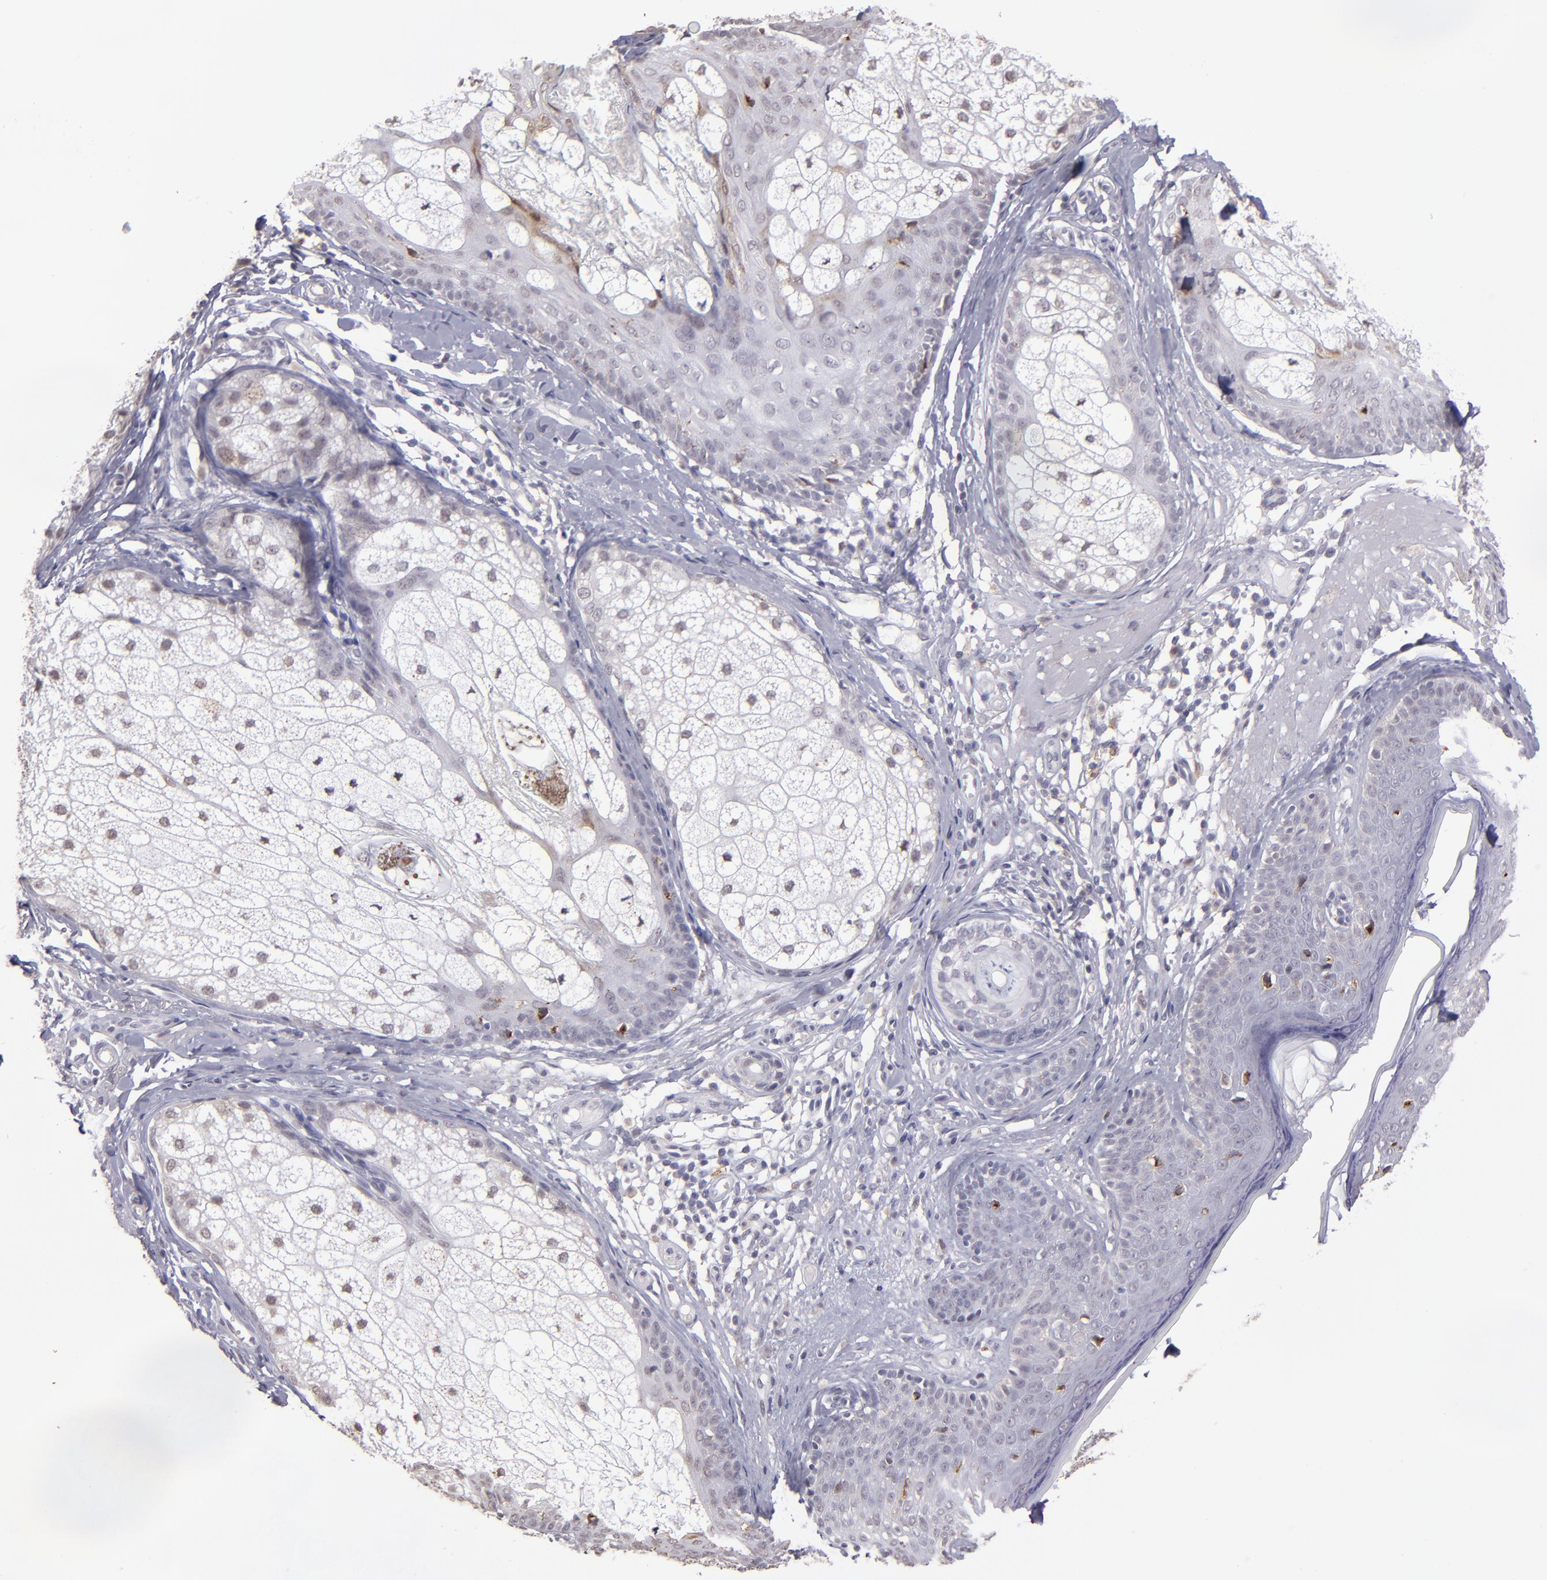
{"staining": {"intensity": "negative", "quantity": "none", "location": "none"}, "tissue": "skin cancer", "cell_type": "Tumor cells", "image_type": "cancer", "snomed": [{"axis": "morphology", "description": "Basal cell carcinoma"}, {"axis": "topography", "description": "Skin"}], "caption": "Tumor cells show no significant positivity in skin cancer.", "gene": "NRXN3", "patient": {"sex": "male", "age": 74}}